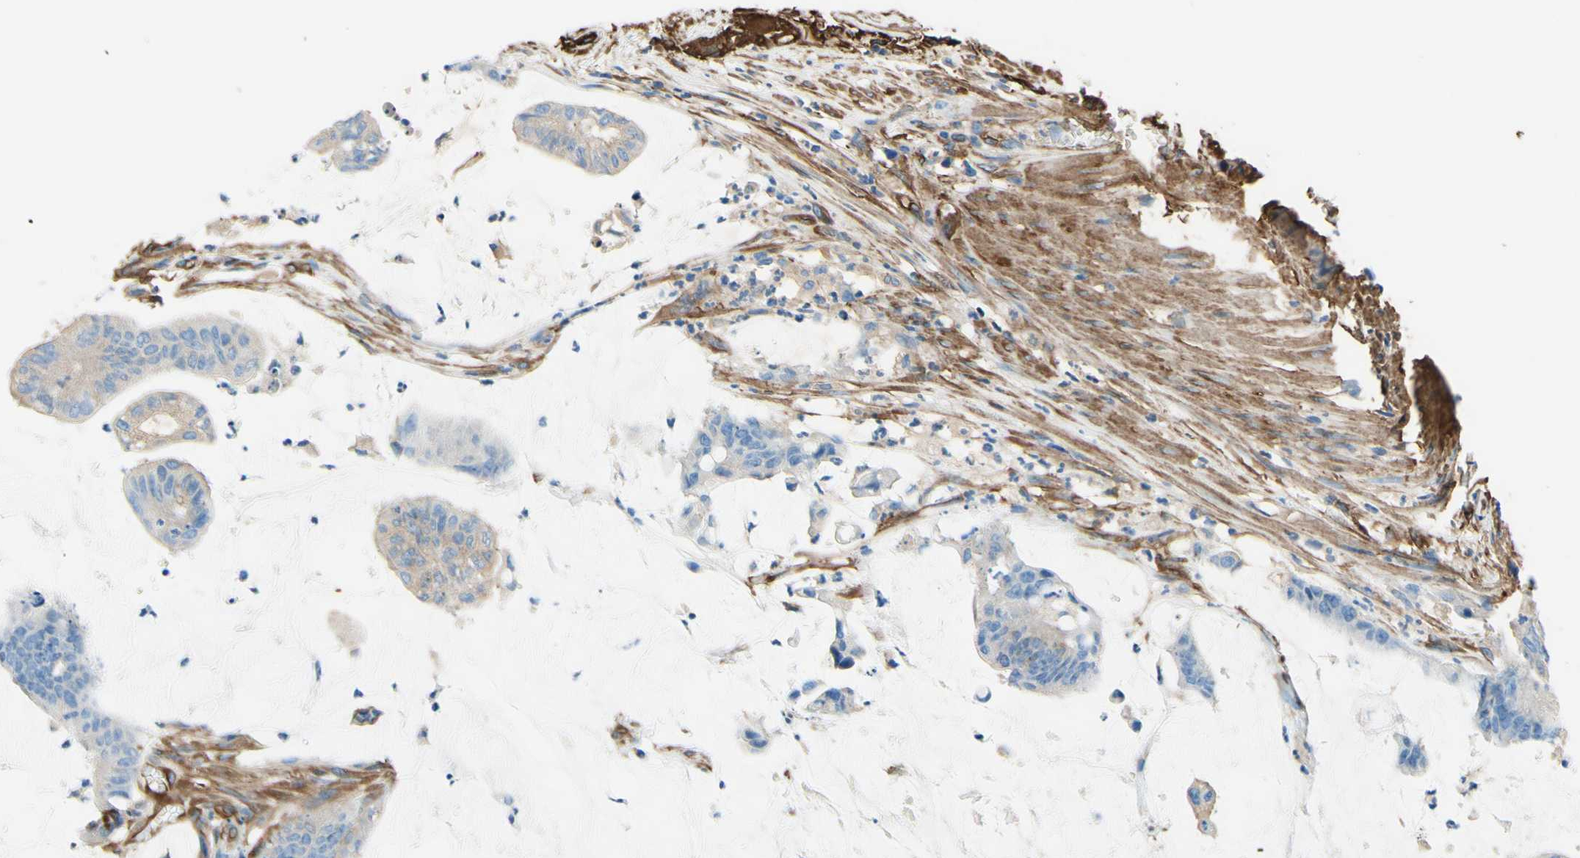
{"staining": {"intensity": "negative", "quantity": "none", "location": "none"}, "tissue": "colorectal cancer", "cell_type": "Tumor cells", "image_type": "cancer", "snomed": [{"axis": "morphology", "description": "Adenocarcinoma, NOS"}, {"axis": "topography", "description": "Rectum"}], "caption": "Photomicrograph shows no significant protein expression in tumor cells of colorectal cancer.", "gene": "DPYSL3", "patient": {"sex": "female", "age": 66}}